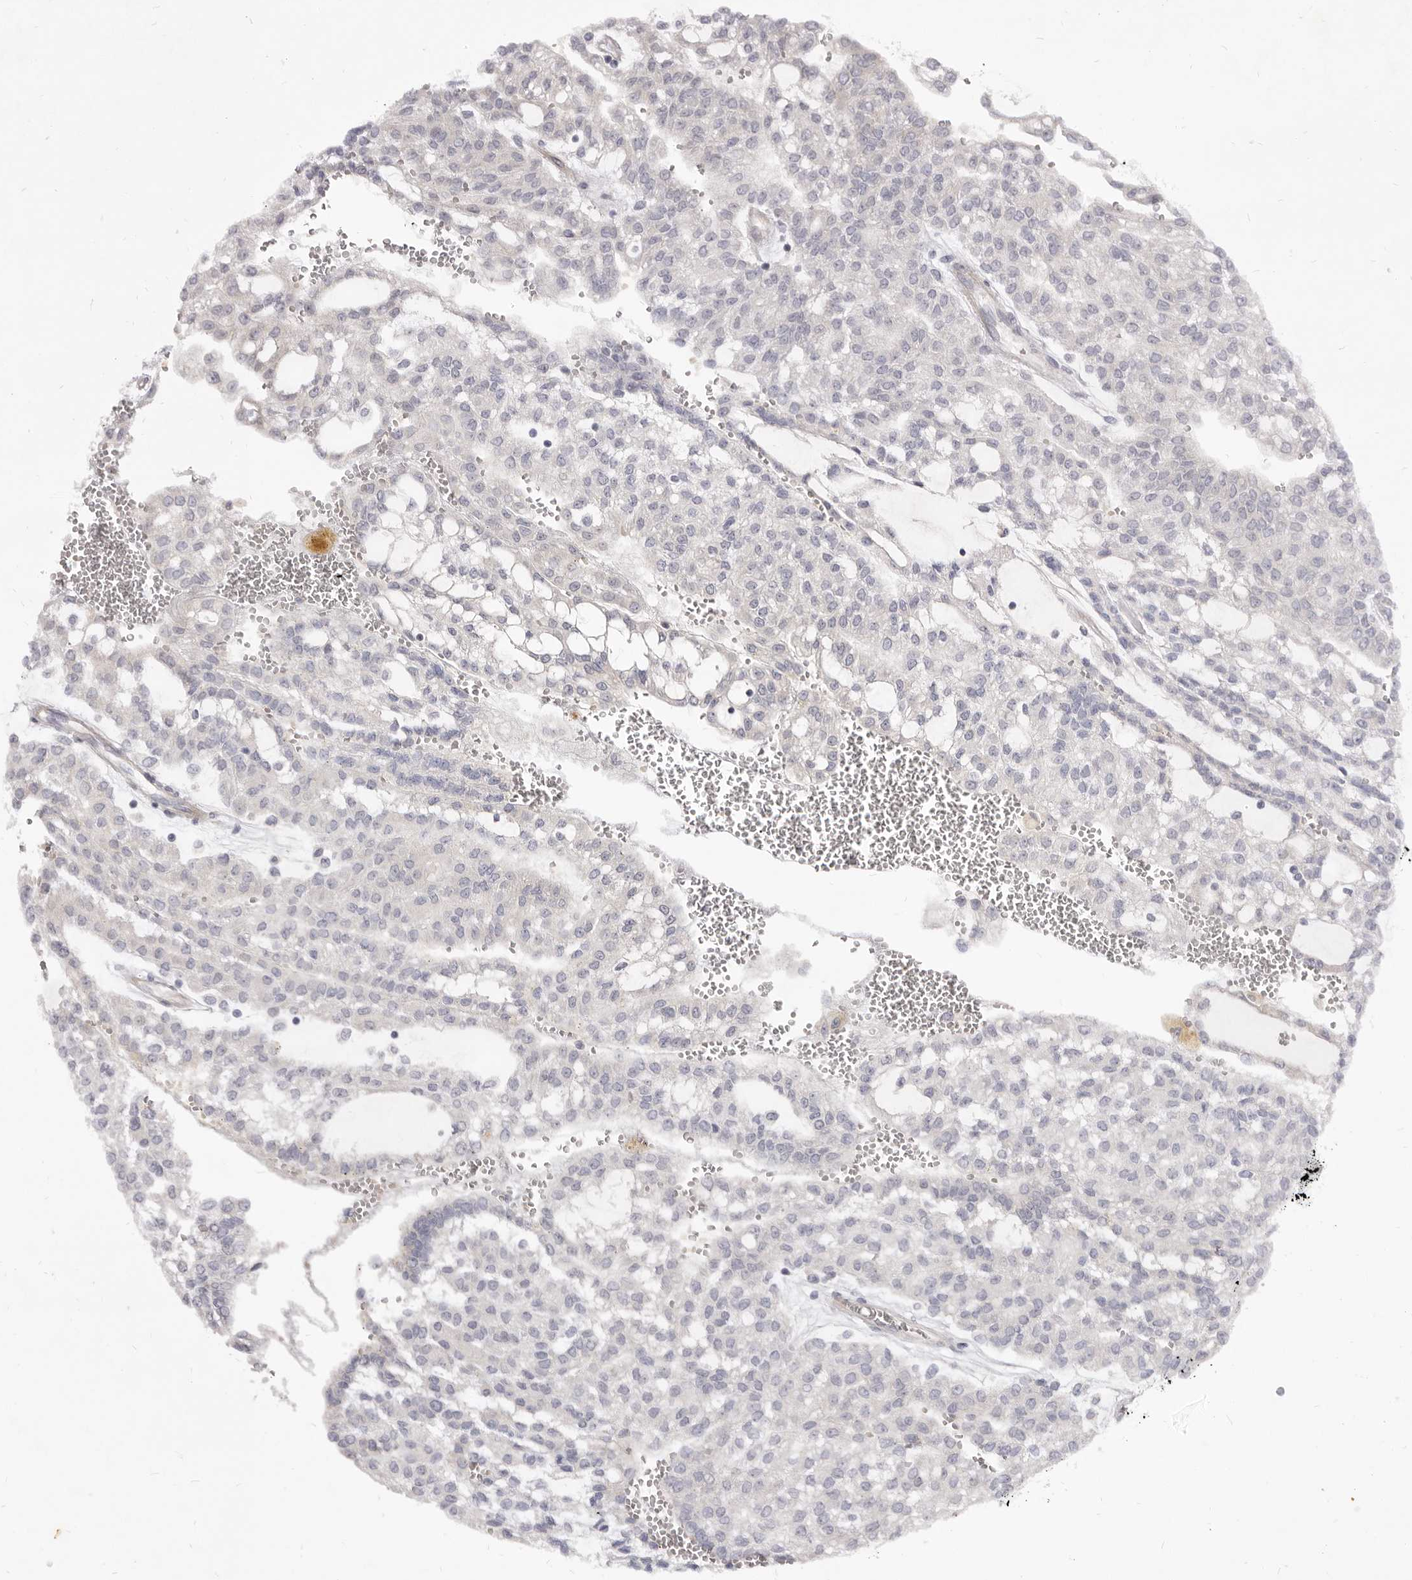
{"staining": {"intensity": "negative", "quantity": "none", "location": "none"}, "tissue": "renal cancer", "cell_type": "Tumor cells", "image_type": "cancer", "snomed": [{"axis": "morphology", "description": "Adenocarcinoma, NOS"}, {"axis": "topography", "description": "Kidney"}], "caption": "Human renal cancer stained for a protein using IHC reveals no expression in tumor cells.", "gene": "KIF2B", "patient": {"sex": "male", "age": 63}}